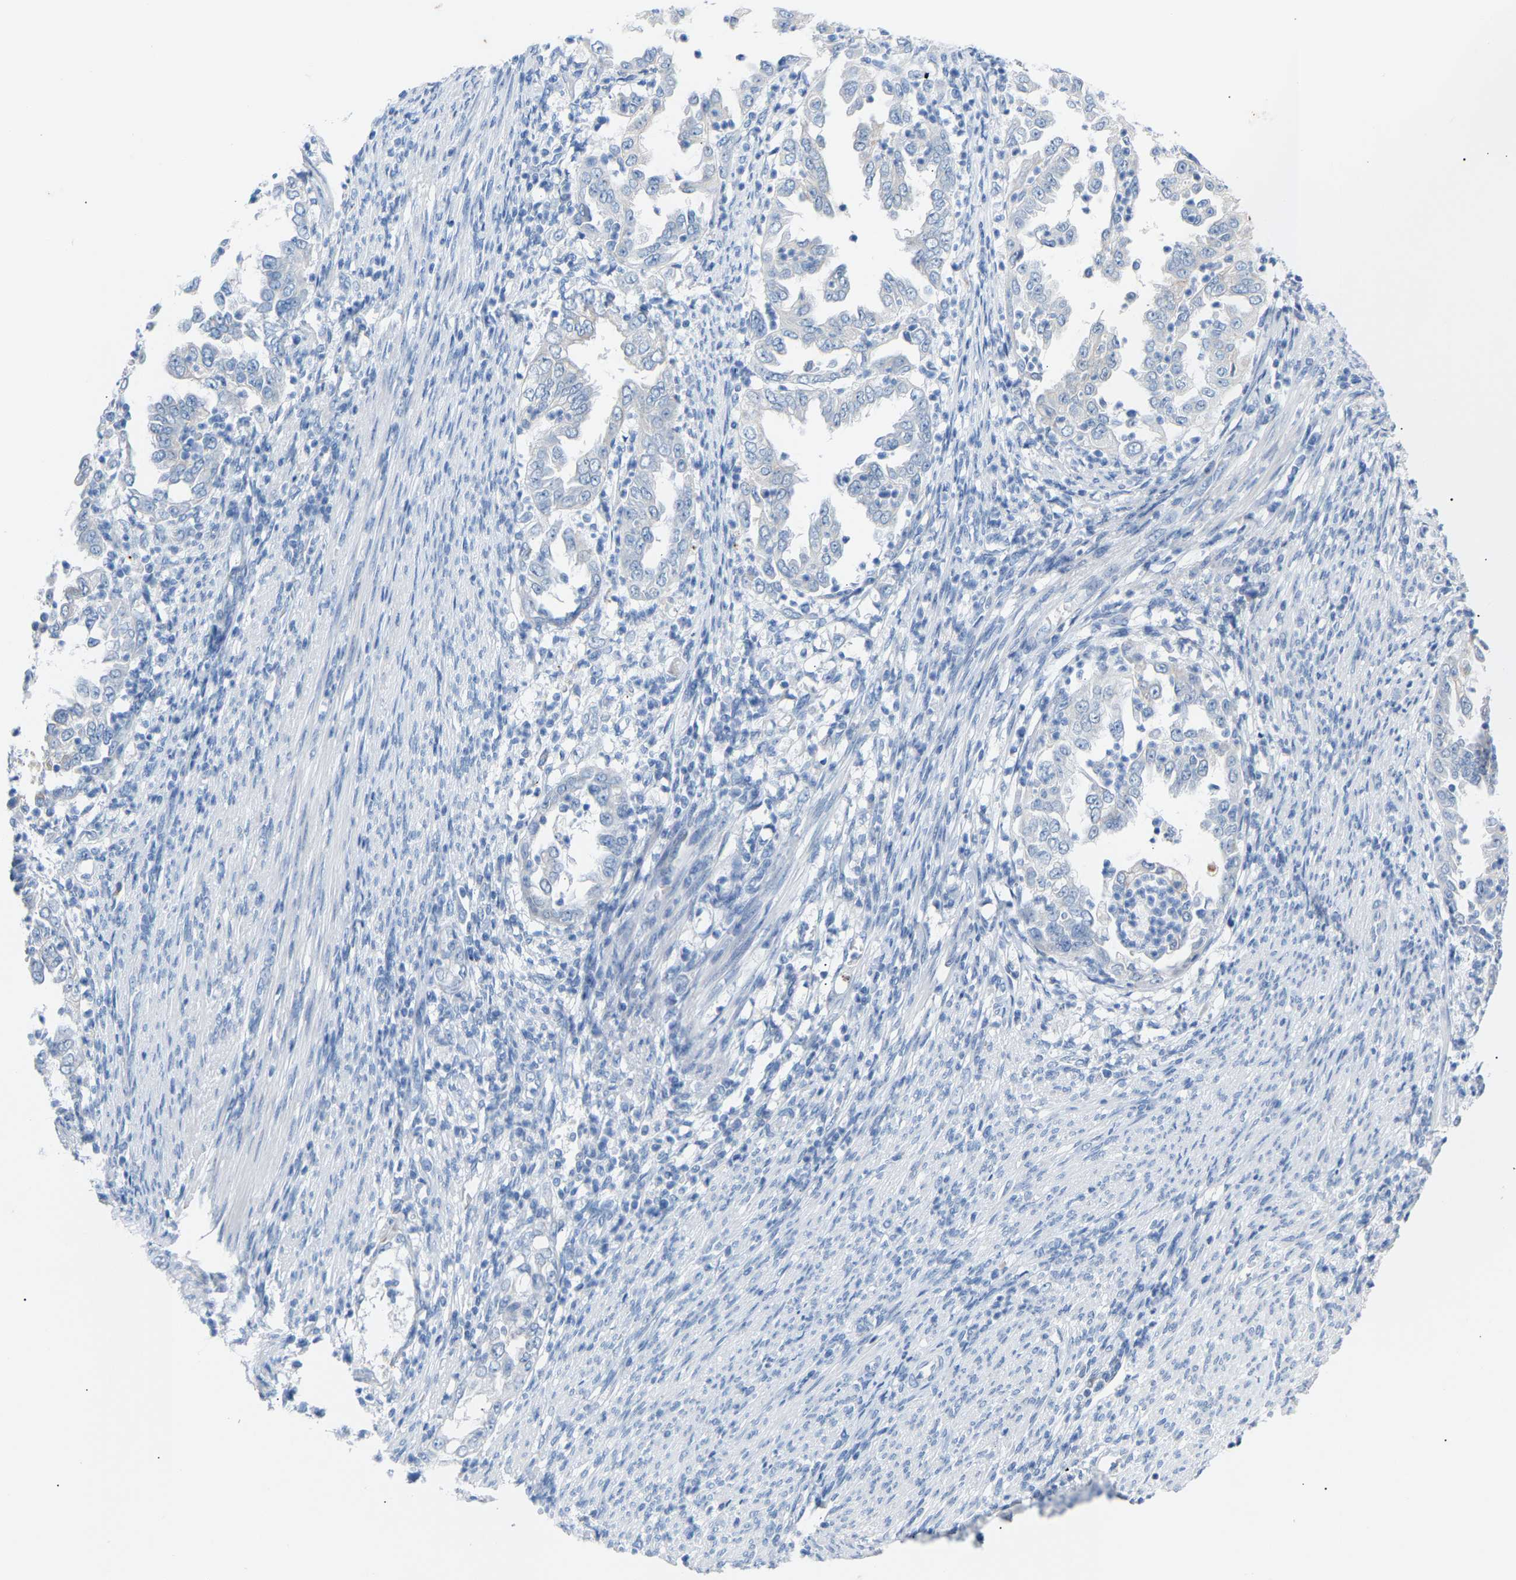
{"staining": {"intensity": "negative", "quantity": "none", "location": "none"}, "tissue": "endometrial cancer", "cell_type": "Tumor cells", "image_type": "cancer", "snomed": [{"axis": "morphology", "description": "Adenocarcinoma, NOS"}, {"axis": "topography", "description": "Endometrium"}], "caption": "Immunohistochemical staining of adenocarcinoma (endometrial) reveals no significant expression in tumor cells.", "gene": "PEX1", "patient": {"sex": "female", "age": 85}}